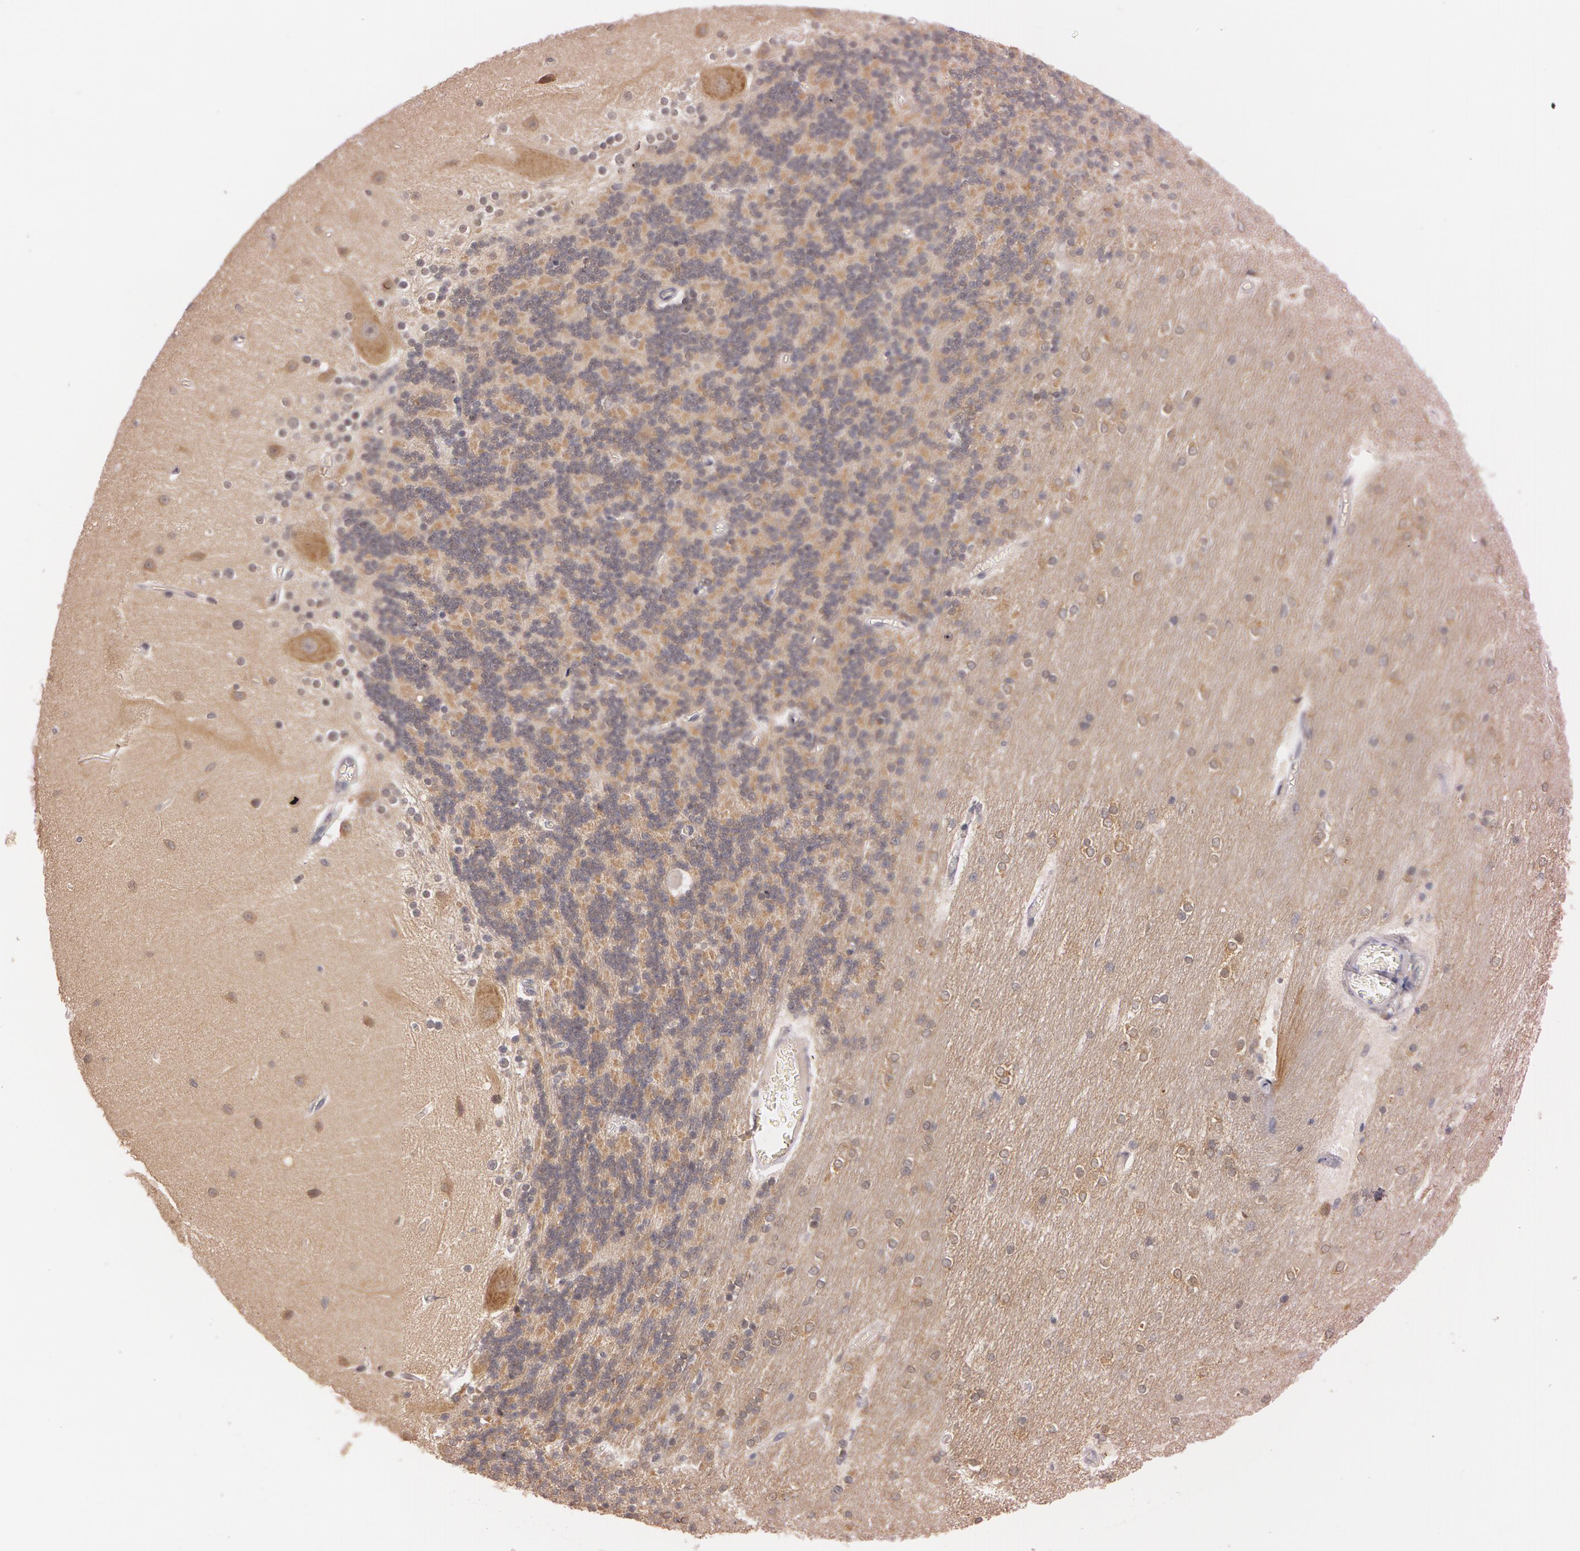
{"staining": {"intensity": "weak", "quantity": ">75%", "location": "cytoplasmic/membranous"}, "tissue": "cerebellum", "cell_type": "Cells in granular layer", "image_type": "normal", "snomed": [{"axis": "morphology", "description": "Normal tissue, NOS"}, {"axis": "topography", "description": "Cerebellum"}], "caption": "Cerebellum stained for a protein (brown) shows weak cytoplasmic/membranous positive expression in approximately >75% of cells in granular layer.", "gene": "ATG2B", "patient": {"sex": "female", "age": 54}}